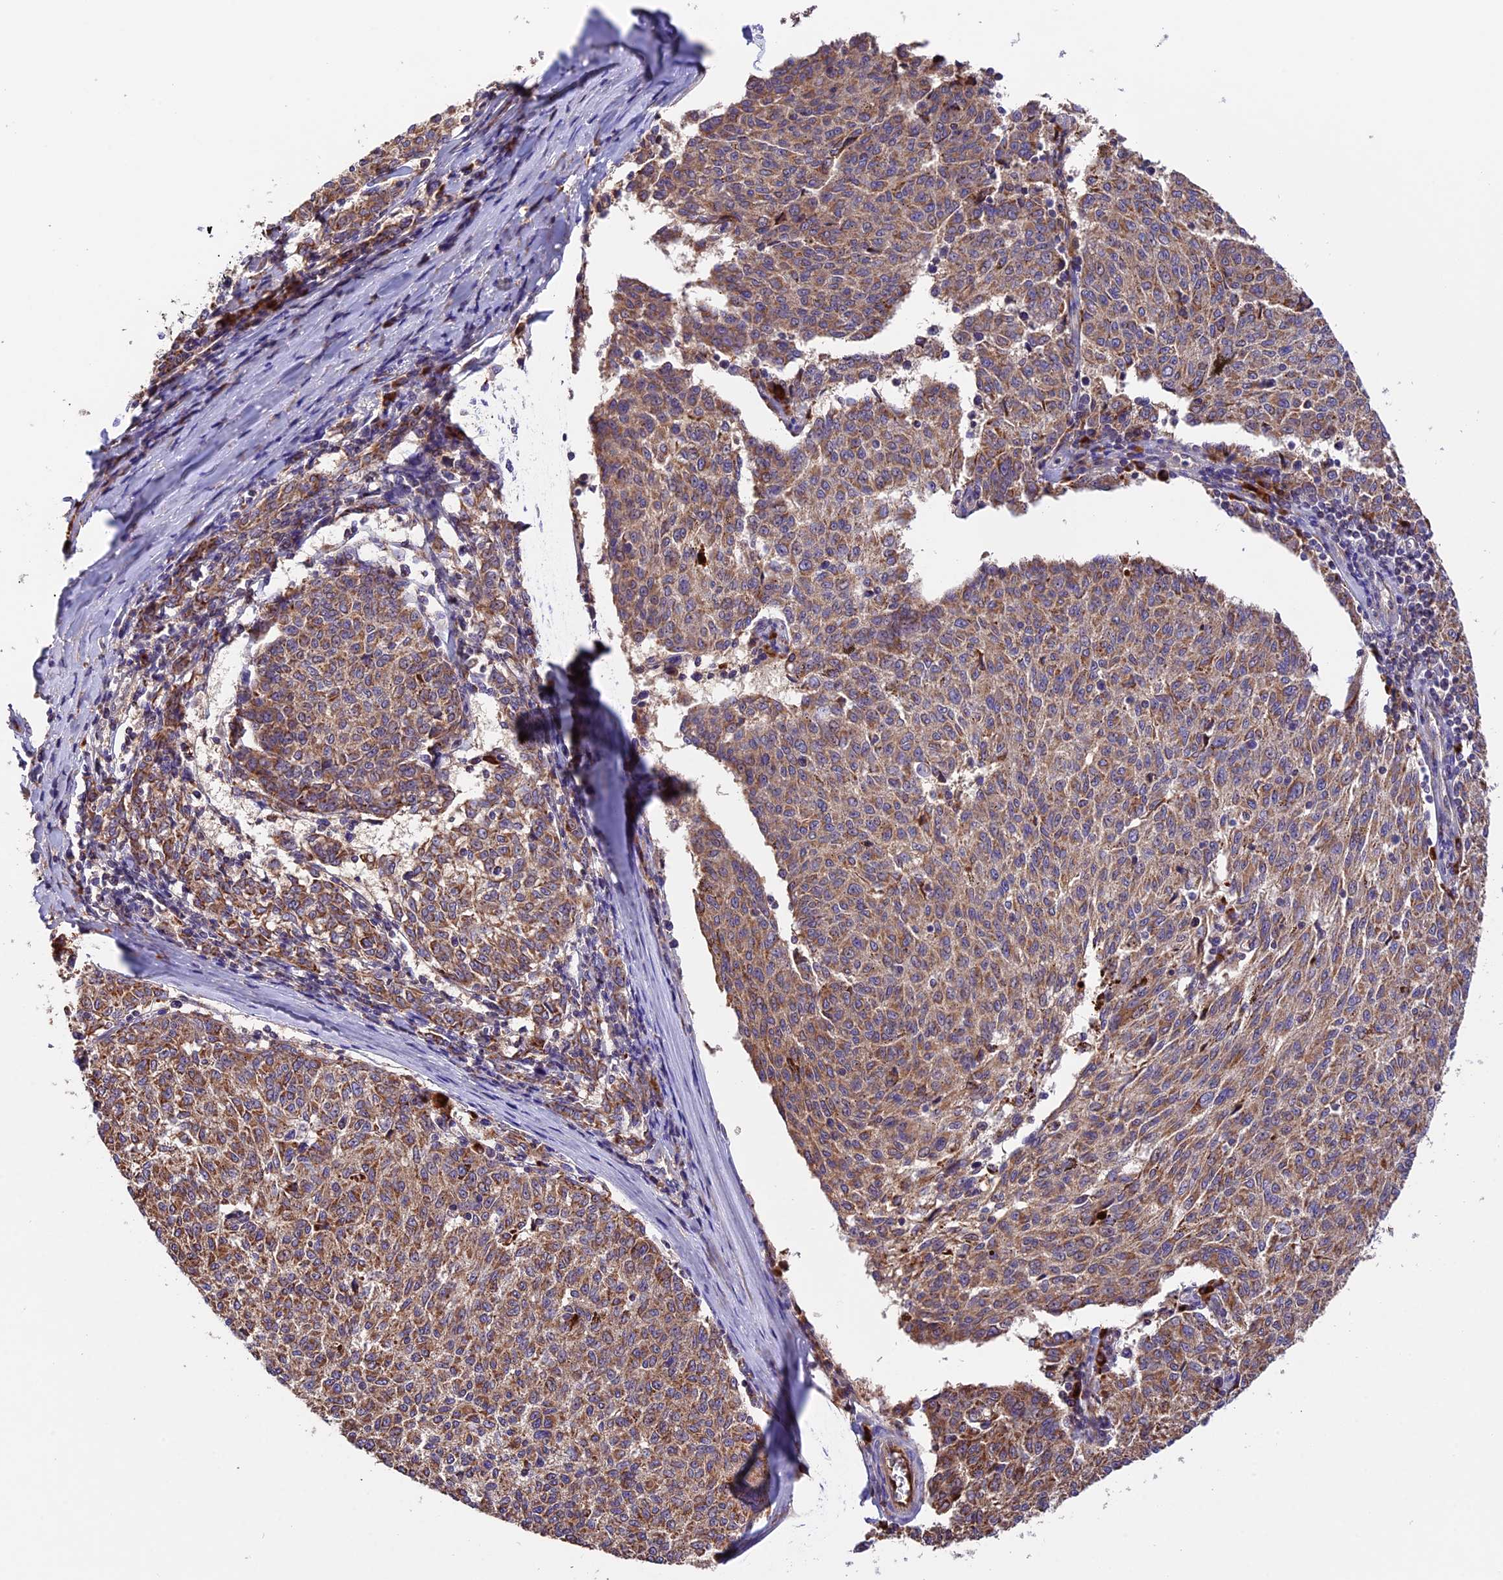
{"staining": {"intensity": "moderate", "quantity": ">75%", "location": "cytoplasmic/membranous"}, "tissue": "melanoma", "cell_type": "Tumor cells", "image_type": "cancer", "snomed": [{"axis": "morphology", "description": "Malignant melanoma, NOS"}, {"axis": "topography", "description": "Skin"}], "caption": "Malignant melanoma stained with DAB IHC exhibits medium levels of moderate cytoplasmic/membranous positivity in about >75% of tumor cells. (brown staining indicates protein expression, while blue staining denotes nuclei).", "gene": "METTL22", "patient": {"sex": "female", "age": 72}}